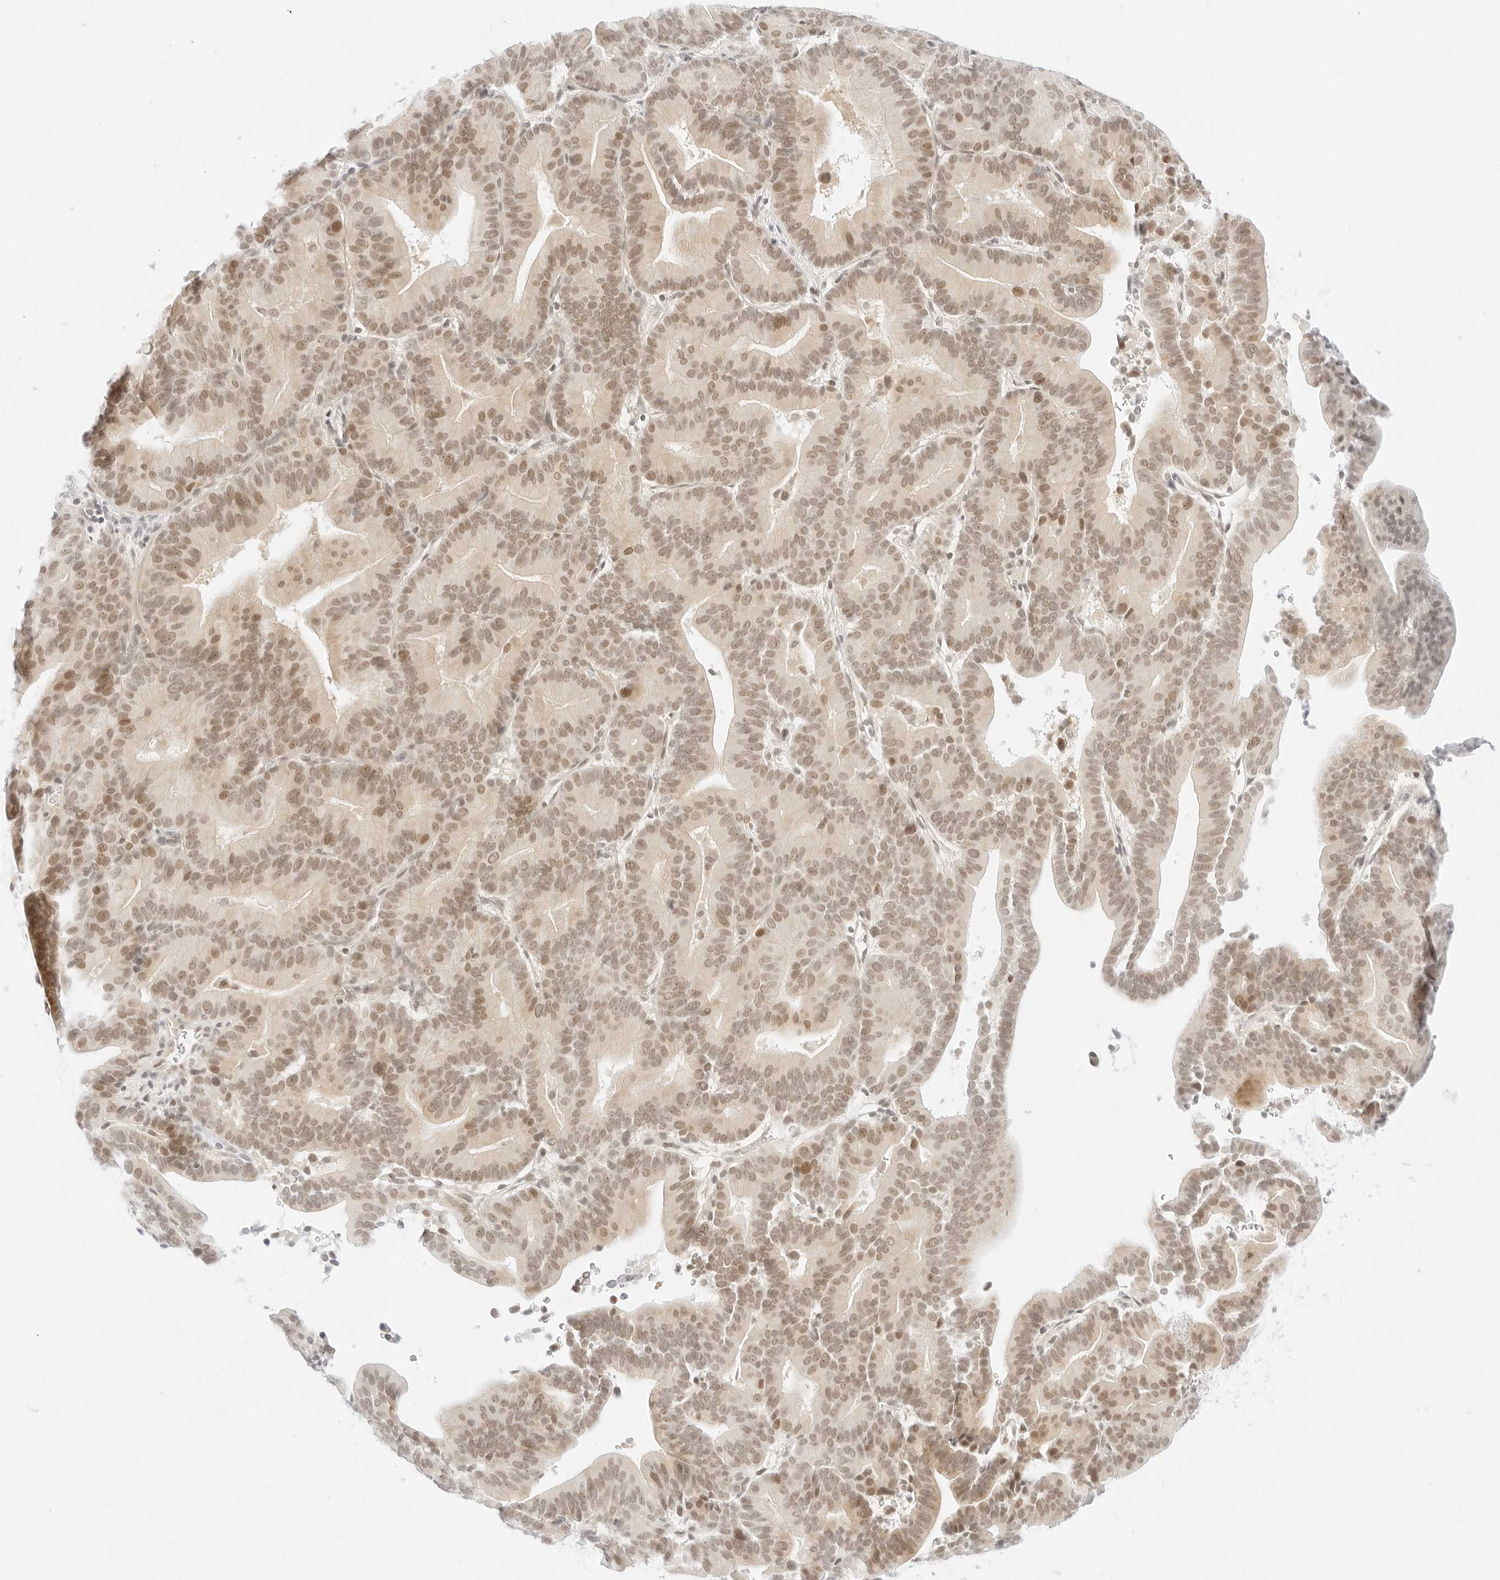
{"staining": {"intensity": "weak", "quantity": ">75%", "location": "nuclear"}, "tissue": "liver cancer", "cell_type": "Tumor cells", "image_type": "cancer", "snomed": [{"axis": "morphology", "description": "Cholangiocarcinoma"}, {"axis": "topography", "description": "Liver"}], "caption": "Approximately >75% of tumor cells in human liver cancer (cholangiocarcinoma) demonstrate weak nuclear protein positivity as visualized by brown immunohistochemical staining.", "gene": "POLR3C", "patient": {"sex": "female", "age": 75}}